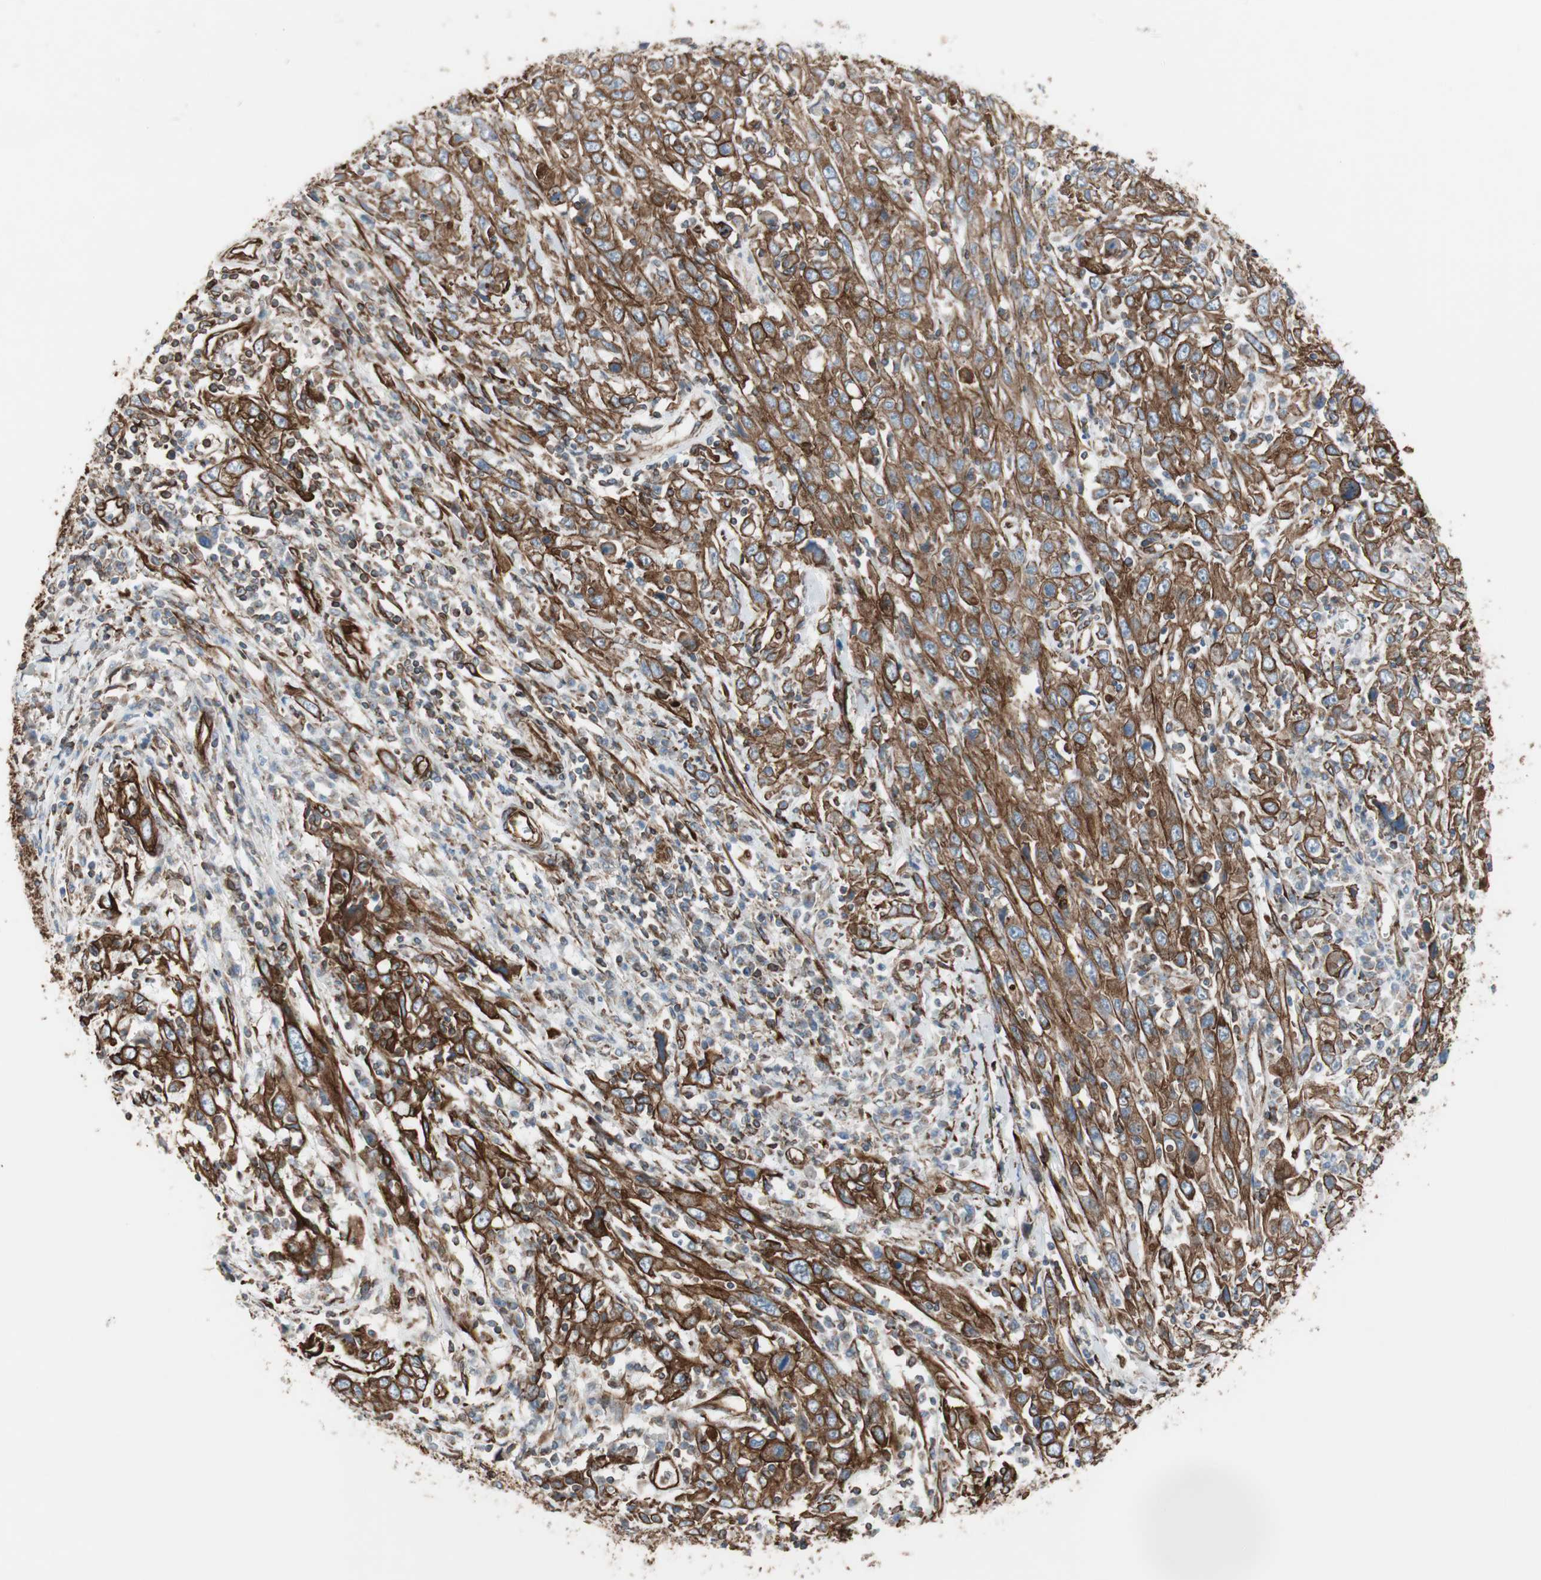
{"staining": {"intensity": "strong", "quantity": ">75%", "location": "cytoplasmic/membranous"}, "tissue": "cervical cancer", "cell_type": "Tumor cells", "image_type": "cancer", "snomed": [{"axis": "morphology", "description": "Squamous cell carcinoma, NOS"}, {"axis": "topography", "description": "Cervix"}], "caption": "Brown immunohistochemical staining in cervical cancer reveals strong cytoplasmic/membranous staining in approximately >75% of tumor cells.", "gene": "TCTA", "patient": {"sex": "female", "age": 46}}